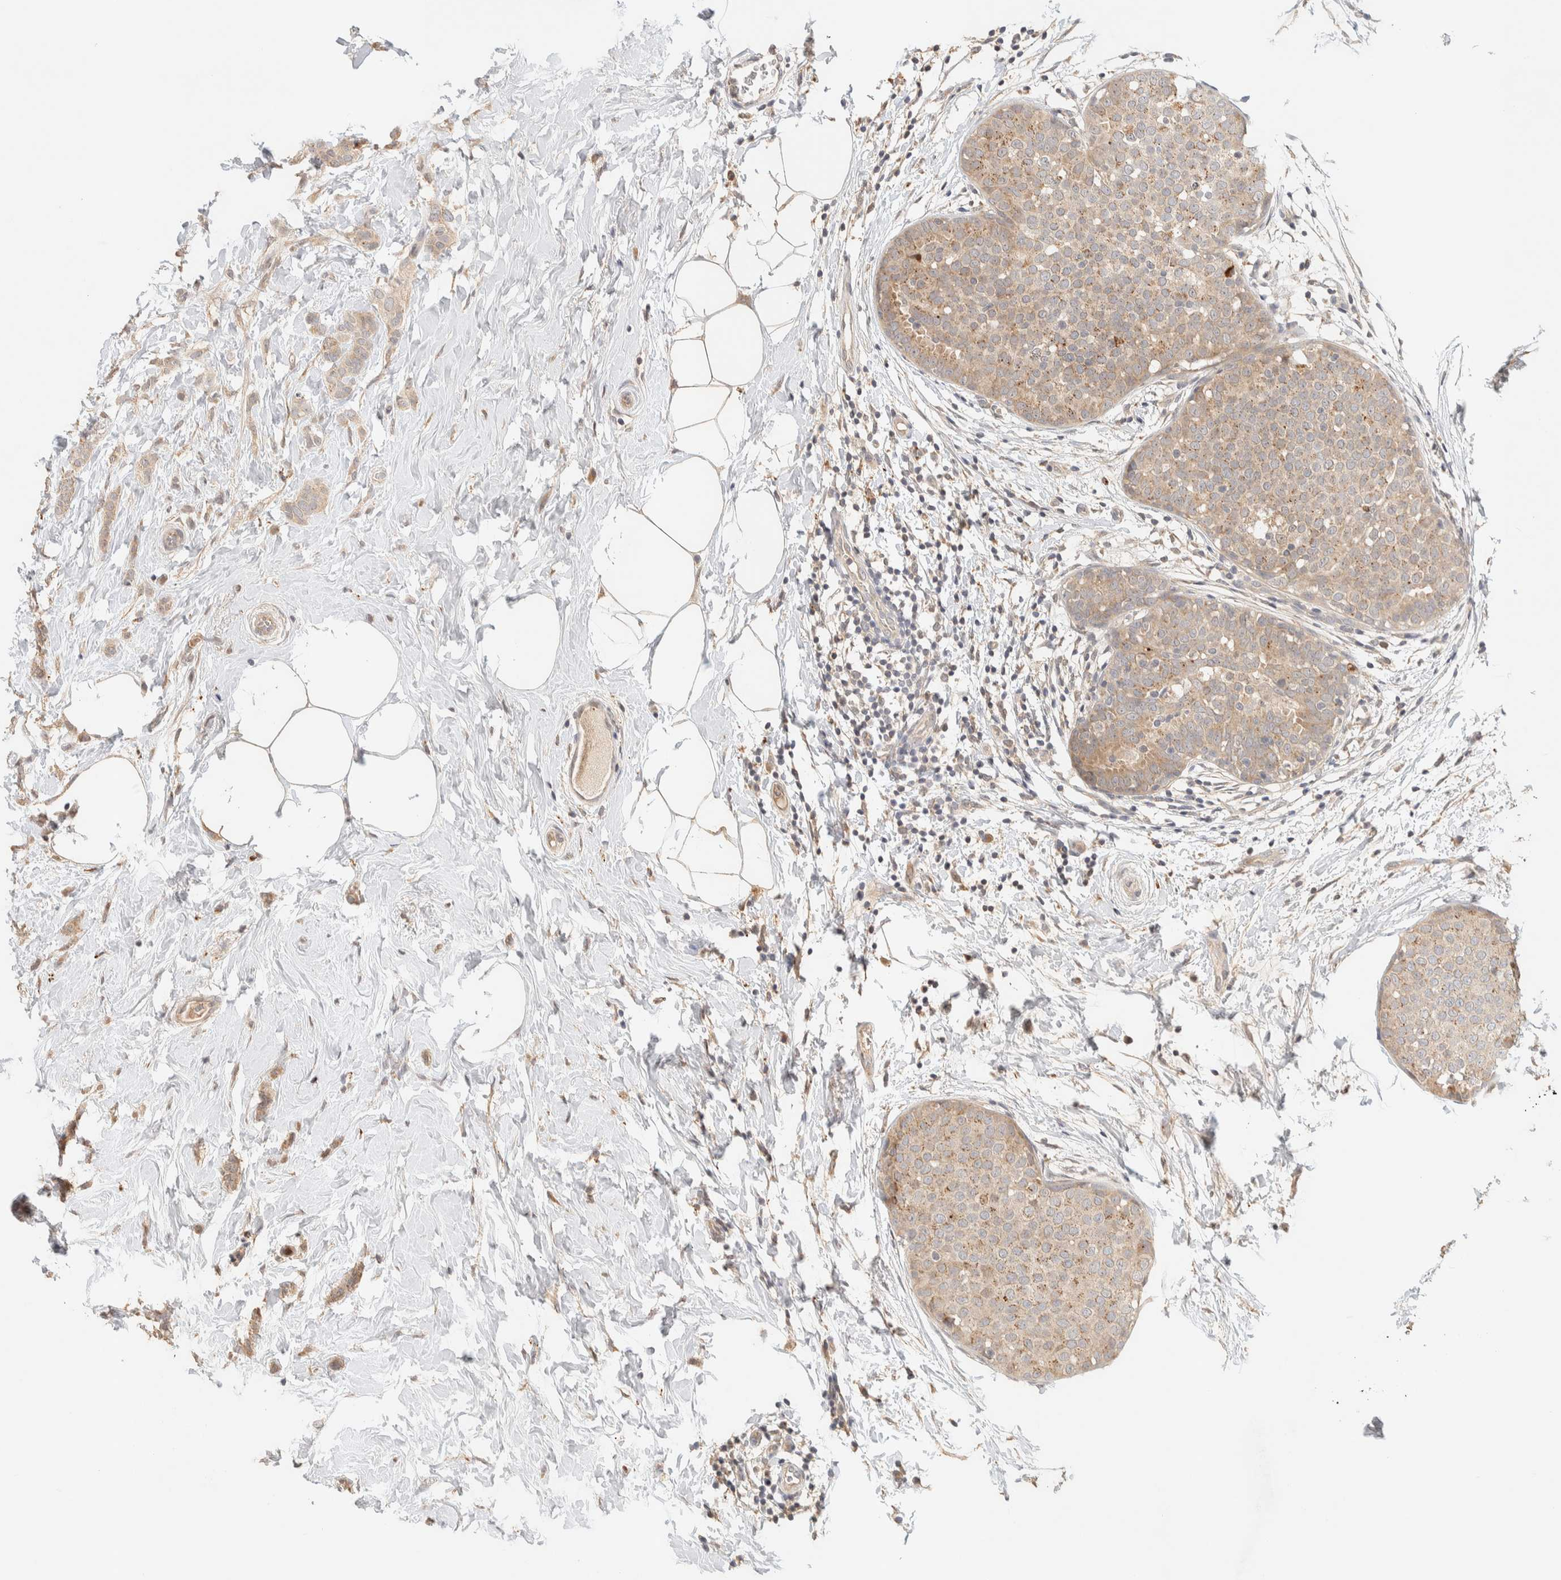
{"staining": {"intensity": "weak", "quantity": ">75%", "location": "cytoplasmic/membranous"}, "tissue": "breast cancer", "cell_type": "Tumor cells", "image_type": "cancer", "snomed": [{"axis": "morphology", "description": "Lobular carcinoma, in situ"}, {"axis": "morphology", "description": "Lobular carcinoma"}, {"axis": "topography", "description": "Breast"}], "caption": "There is low levels of weak cytoplasmic/membranous staining in tumor cells of breast lobular carcinoma in situ, as demonstrated by immunohistochemical staining (brown color).", "gene": "ITPA", "patient": {"sex": "female", "age": 41}}